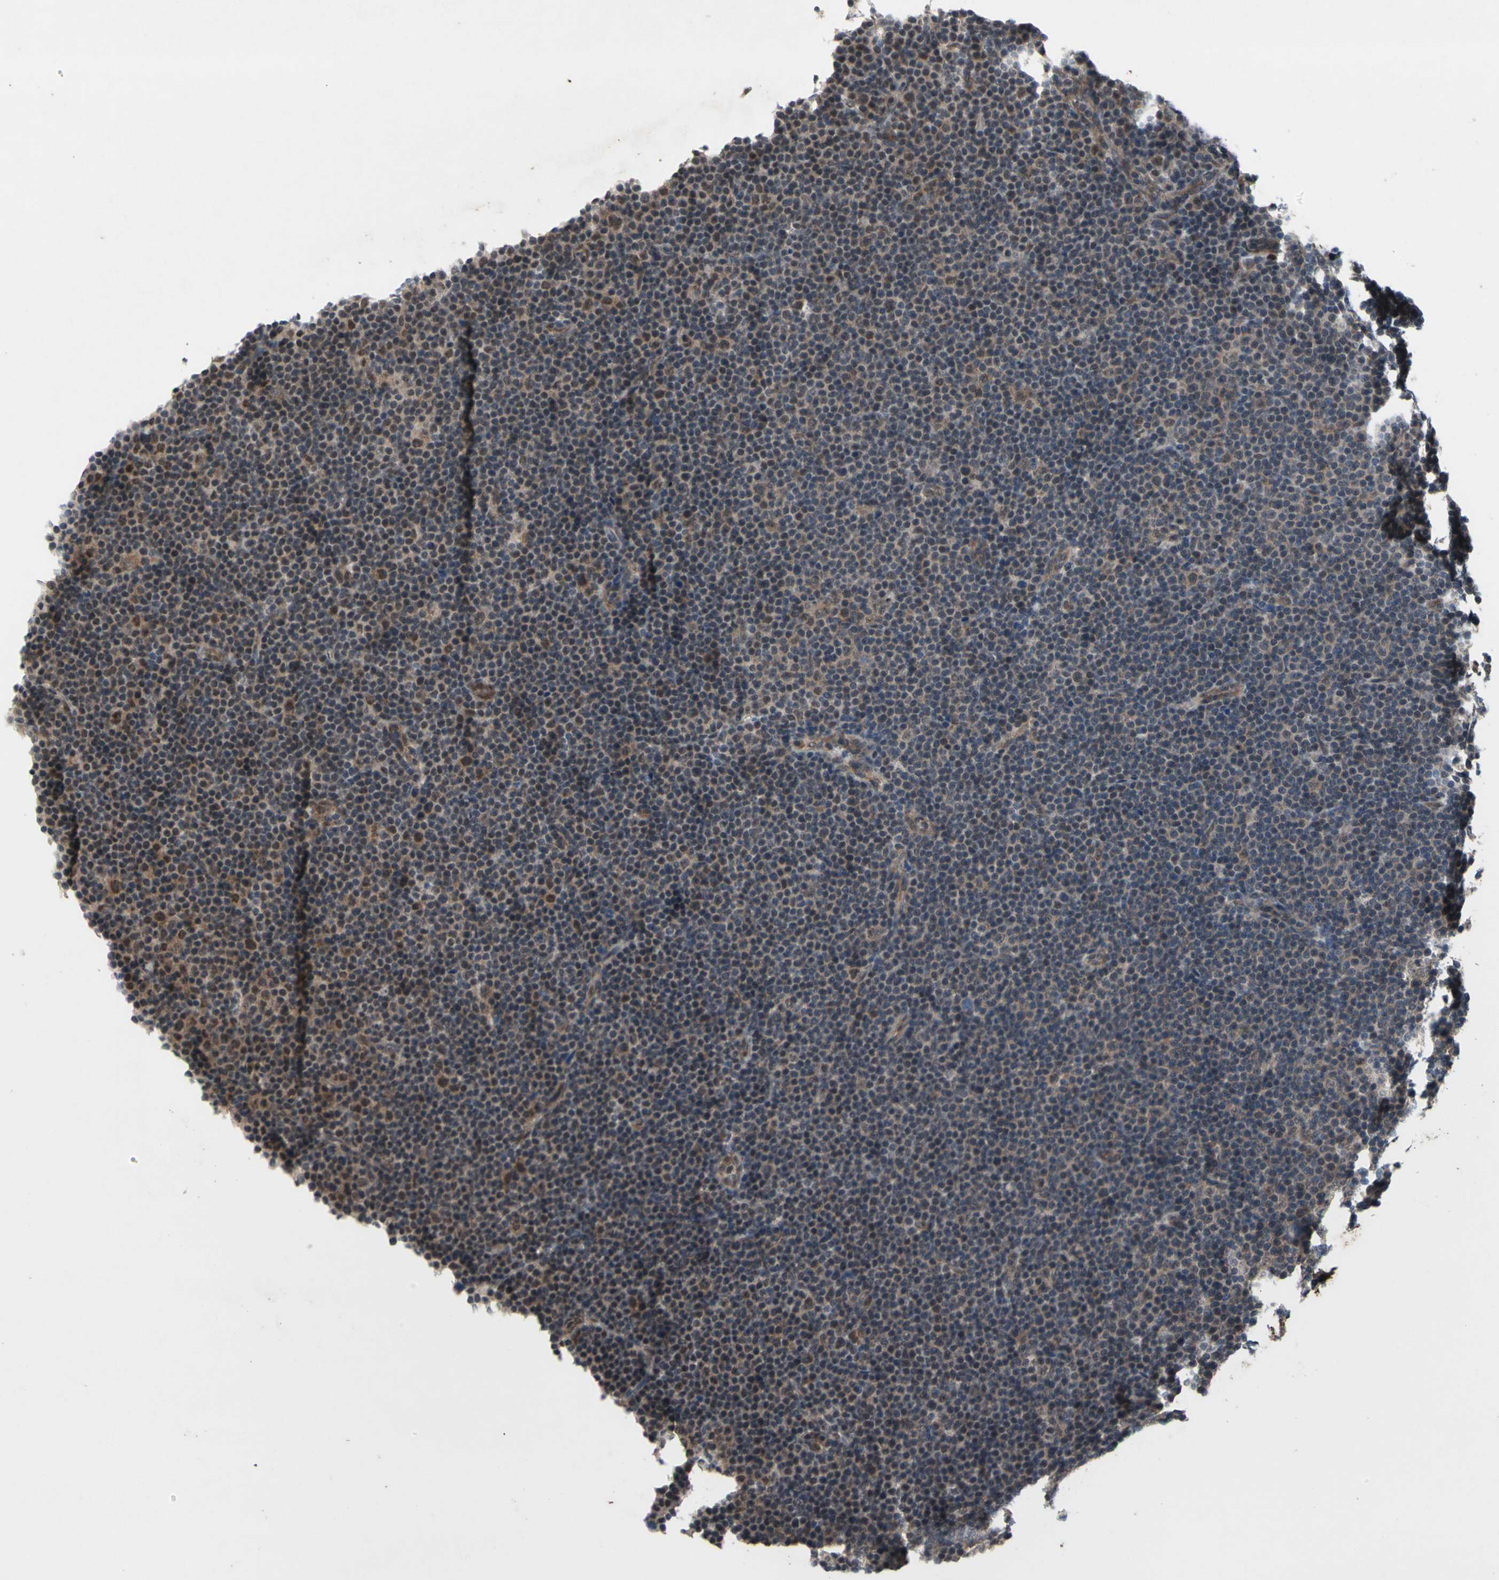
{"staining": {"intensity": "weak", "quantity": "<25%", "location": "cytoplasmic/membranous,nuclear"}, "tissue": "lymphoma", "cell_type": "Tumor cells", "image_type": "cancer", "snomed": [{"axis": "morphology", "description": "Malignant lymphoma, non-Hodgkin's type, Low grade"}, {"axis": "topography", "description": "Lymph node"}], "caption": "Micrograph shows no significant protein positivity in tumor cells of lymphoma.", "gene": "TRDMT1", "patient": {"sex": "female", "age": 67}}